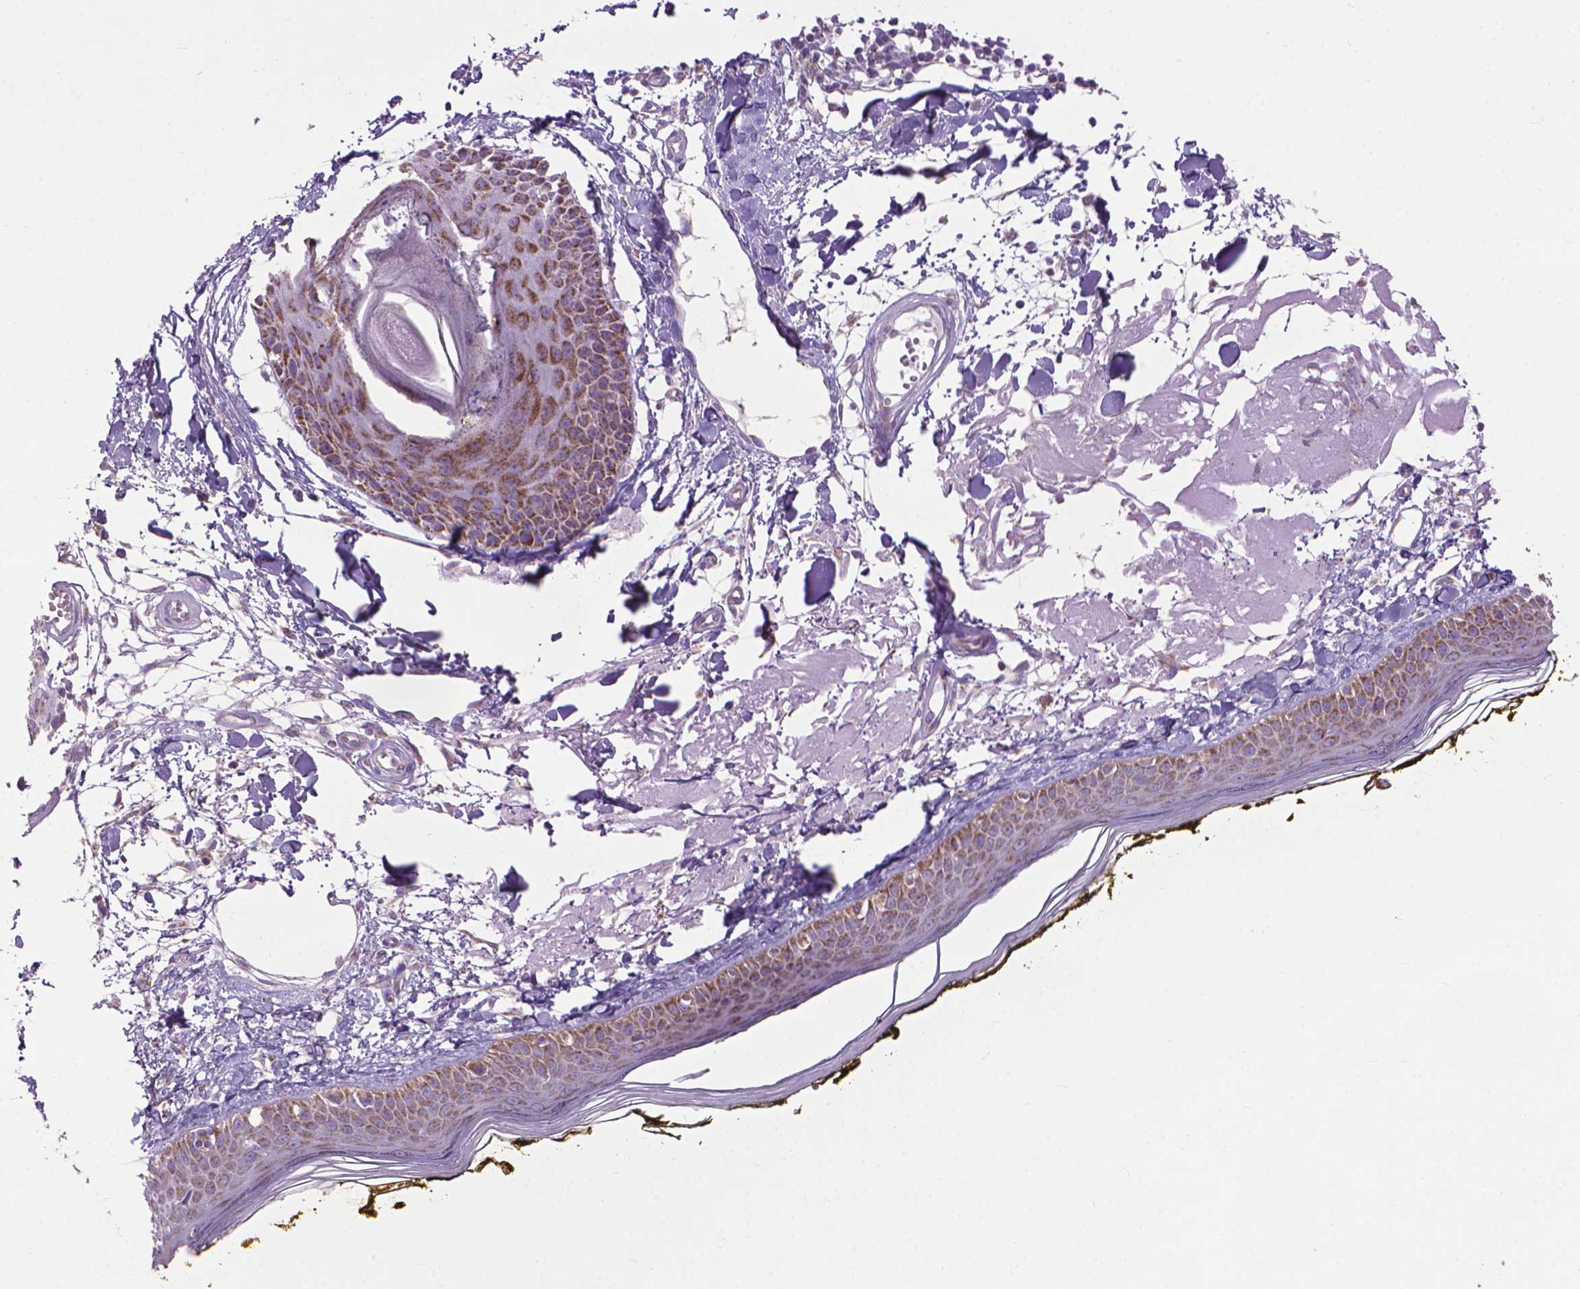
{"staining": {"intensity": "negative", "quantity": "none", "location": "none"}, "tissue": "skin", "cell_type": "Fibroblasts", "image_type": "normal", "snomed": [{"axis": "morphology", "description": "Normal tissue, NOS"}, {"axis": "topography", "description": "Skin"}], "caption": "Protein analysis of normal skin shows no significant staining in fibroblasts. Brightfield microscopy of immunohistochemistry stained with DAB (3,3'-diaminobenzidine) (brown) and hematoxylin (blue), captured at high magnification.", "gene": "VDAC1", "patient": {"sex": "male", "age": 76}}